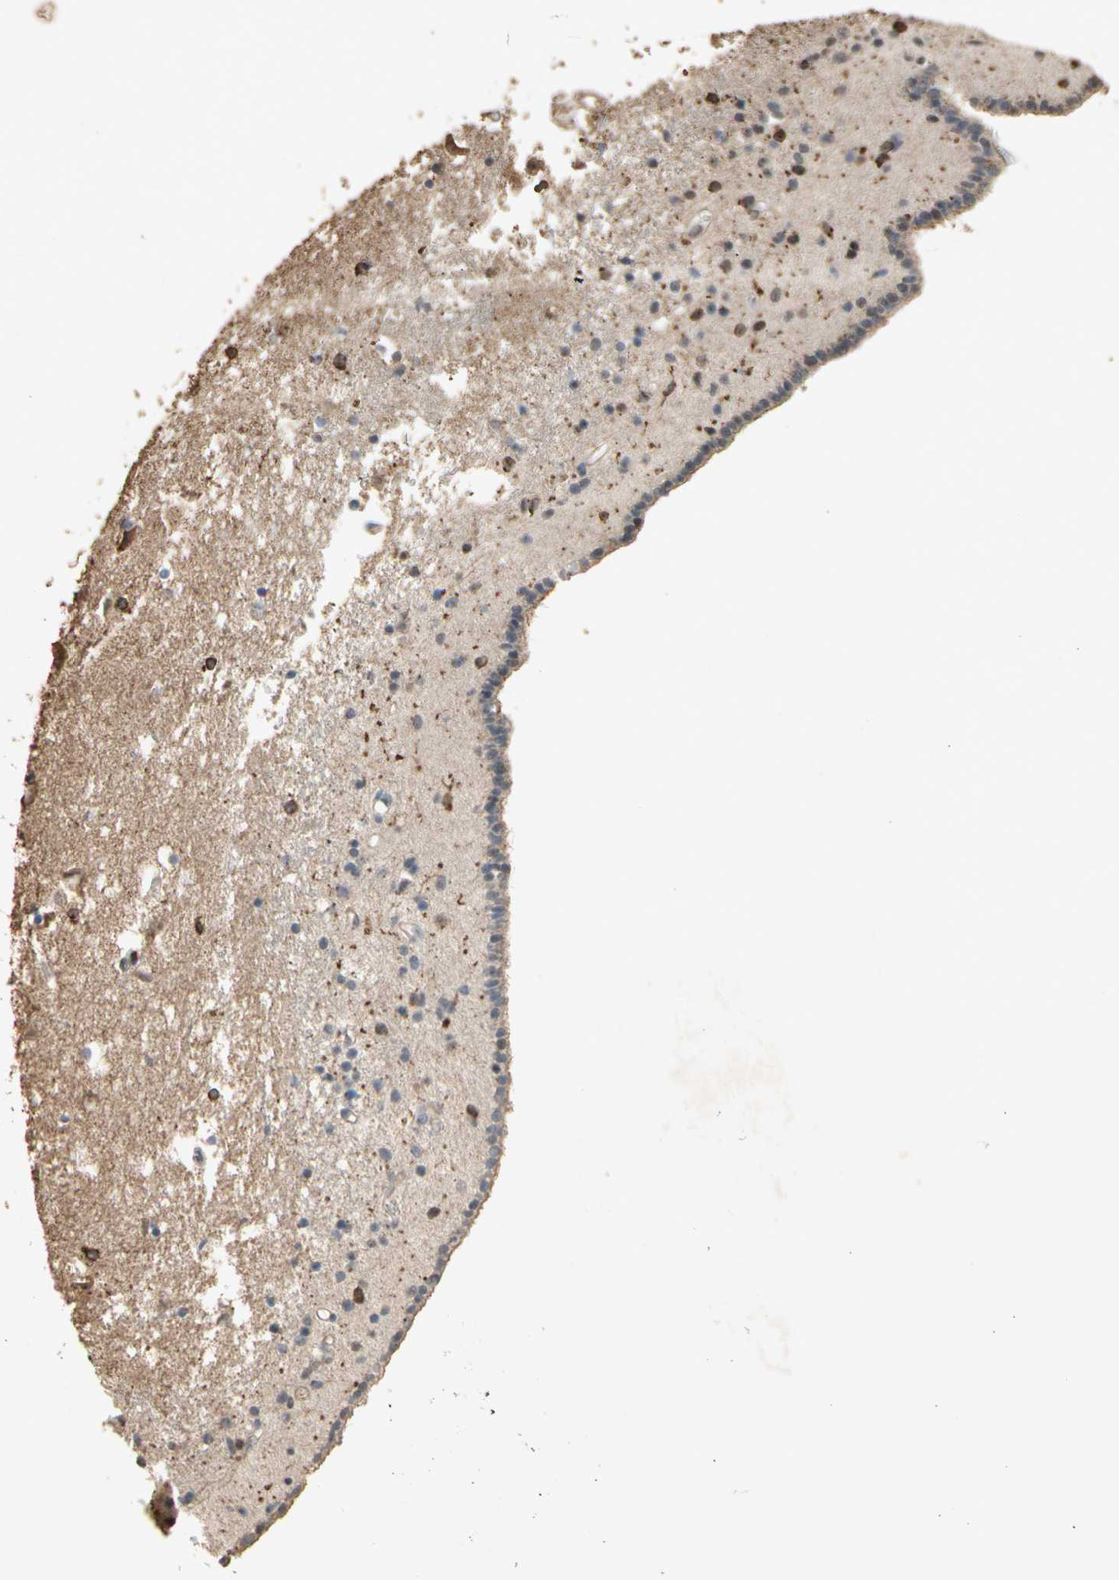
{"staining": {"intensity": "weak", "quantity": "25%-75%", "location": "cytoplasmic/membranous"}, "tissue": "caudate", "cell_type": "Glial cells", "image_type": "normal", "snomed": [{"axis": "morphology", "description": "Normal tissue, NOS"}, {"axis": "topography", "description": "Lateral ventricle wall"}], "caption": "Immunohistochemistry (DAB) staining of normal human caudate exhibits weak cytoplasmic/membranous protein staining in about 25%-75% of glial cells. The protein is shown in brown color, while the nuclei are stained blue.", "gene": "TNFSF13B", "patient": {"sex": "male", "age": 45}}